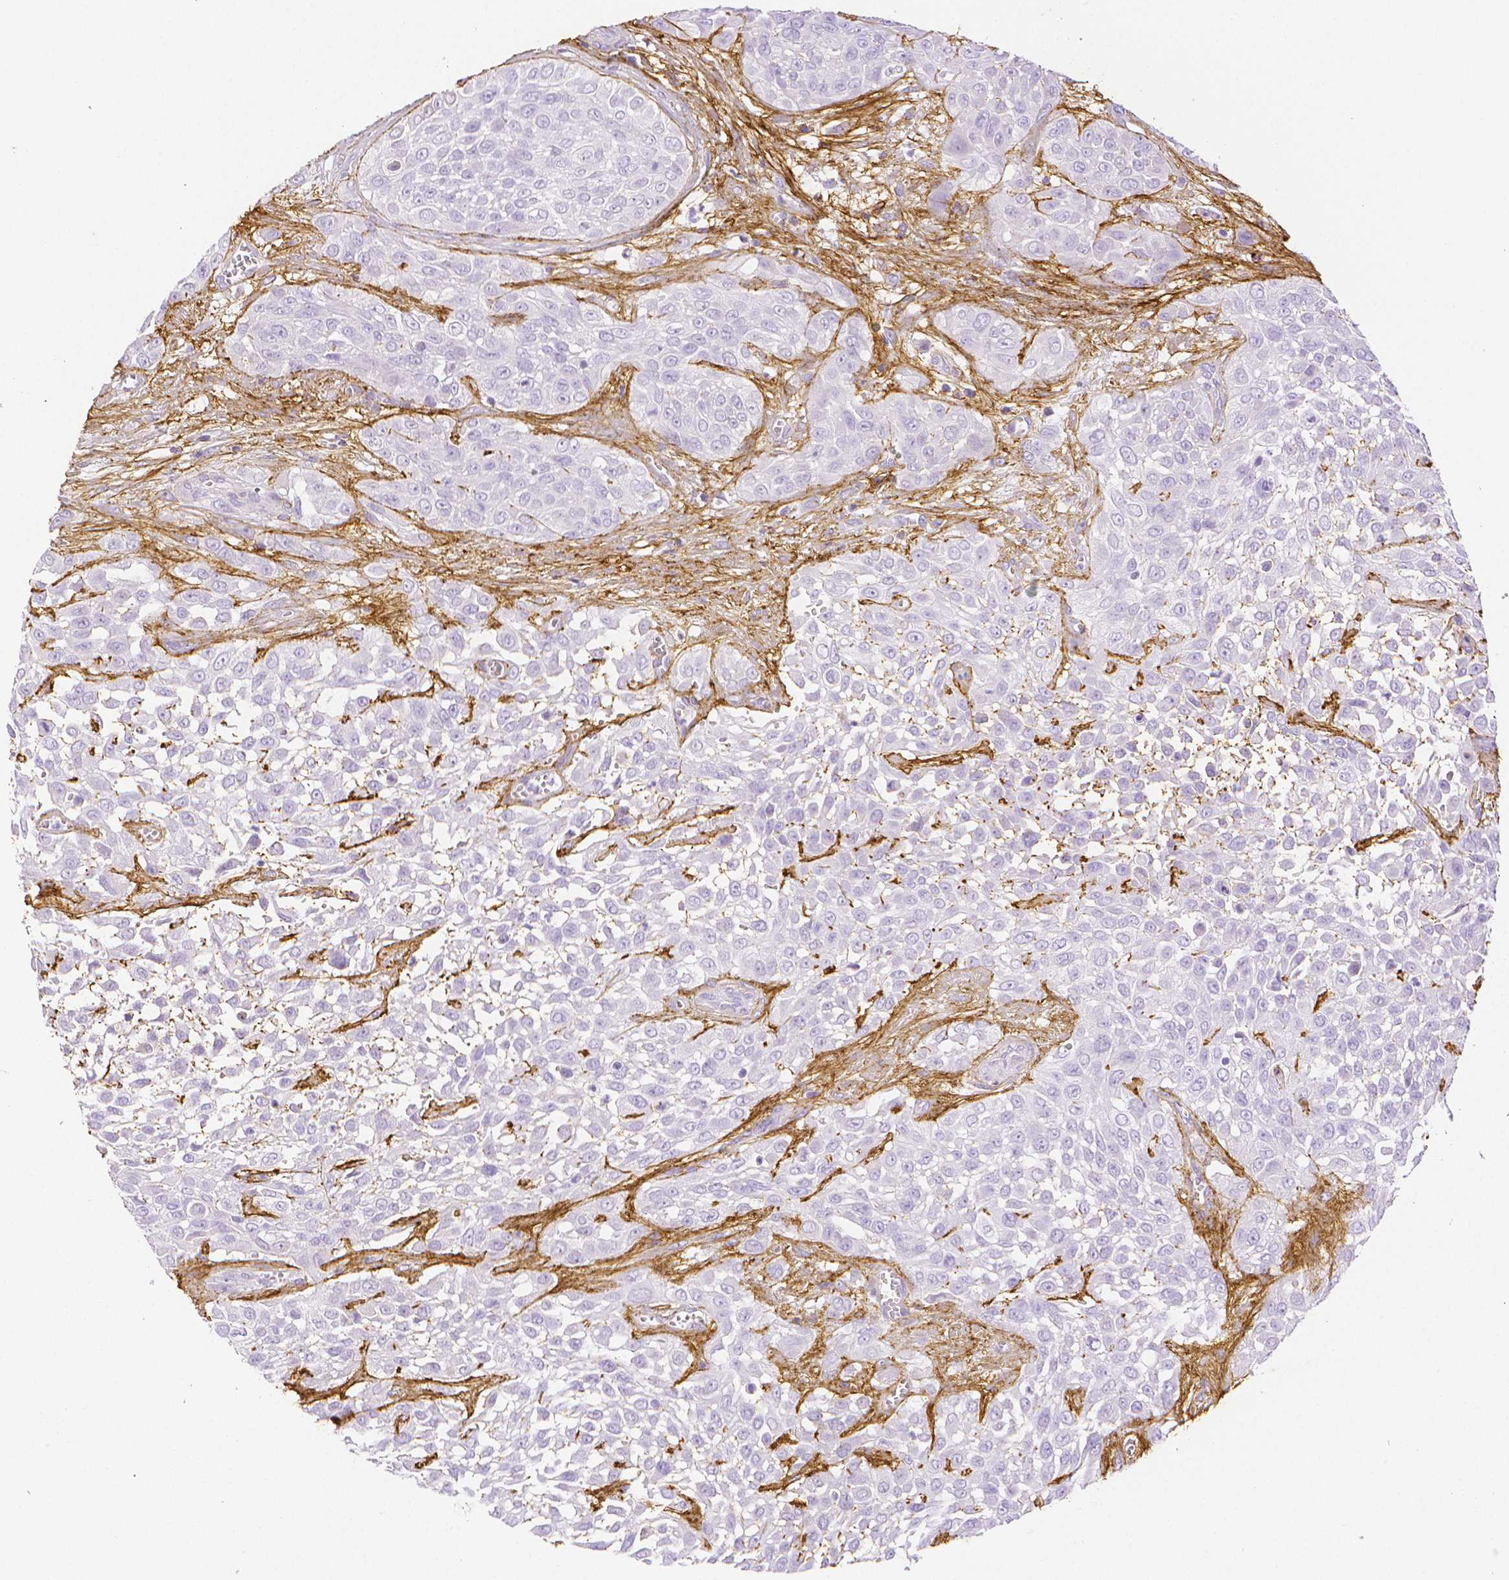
{"staining": {"intensity": "negative", "quantity": "none", "location": "none"}, "tissue": "urothelial cancer", "cell_type": "Tumor cells", "image_type": "cancer", "snomed": [{"axis": "morphology", "description": "Urothelial carcinoma, High grade"}, {"axis": "topography", "description": "Urinary bladder"}], "caption": "A micrograph of human urothelial carcinoma (high-grade) is negative for staining in tumor cells. (Stains: DAB (3,3'-diaminobenzidine) immunohistochemistry with hematoxylin counter stain, Microscopy: brightfield microscopy at high magnification).", "gene": "FBN1", "patient": {"sex": "male", "age": 57}}